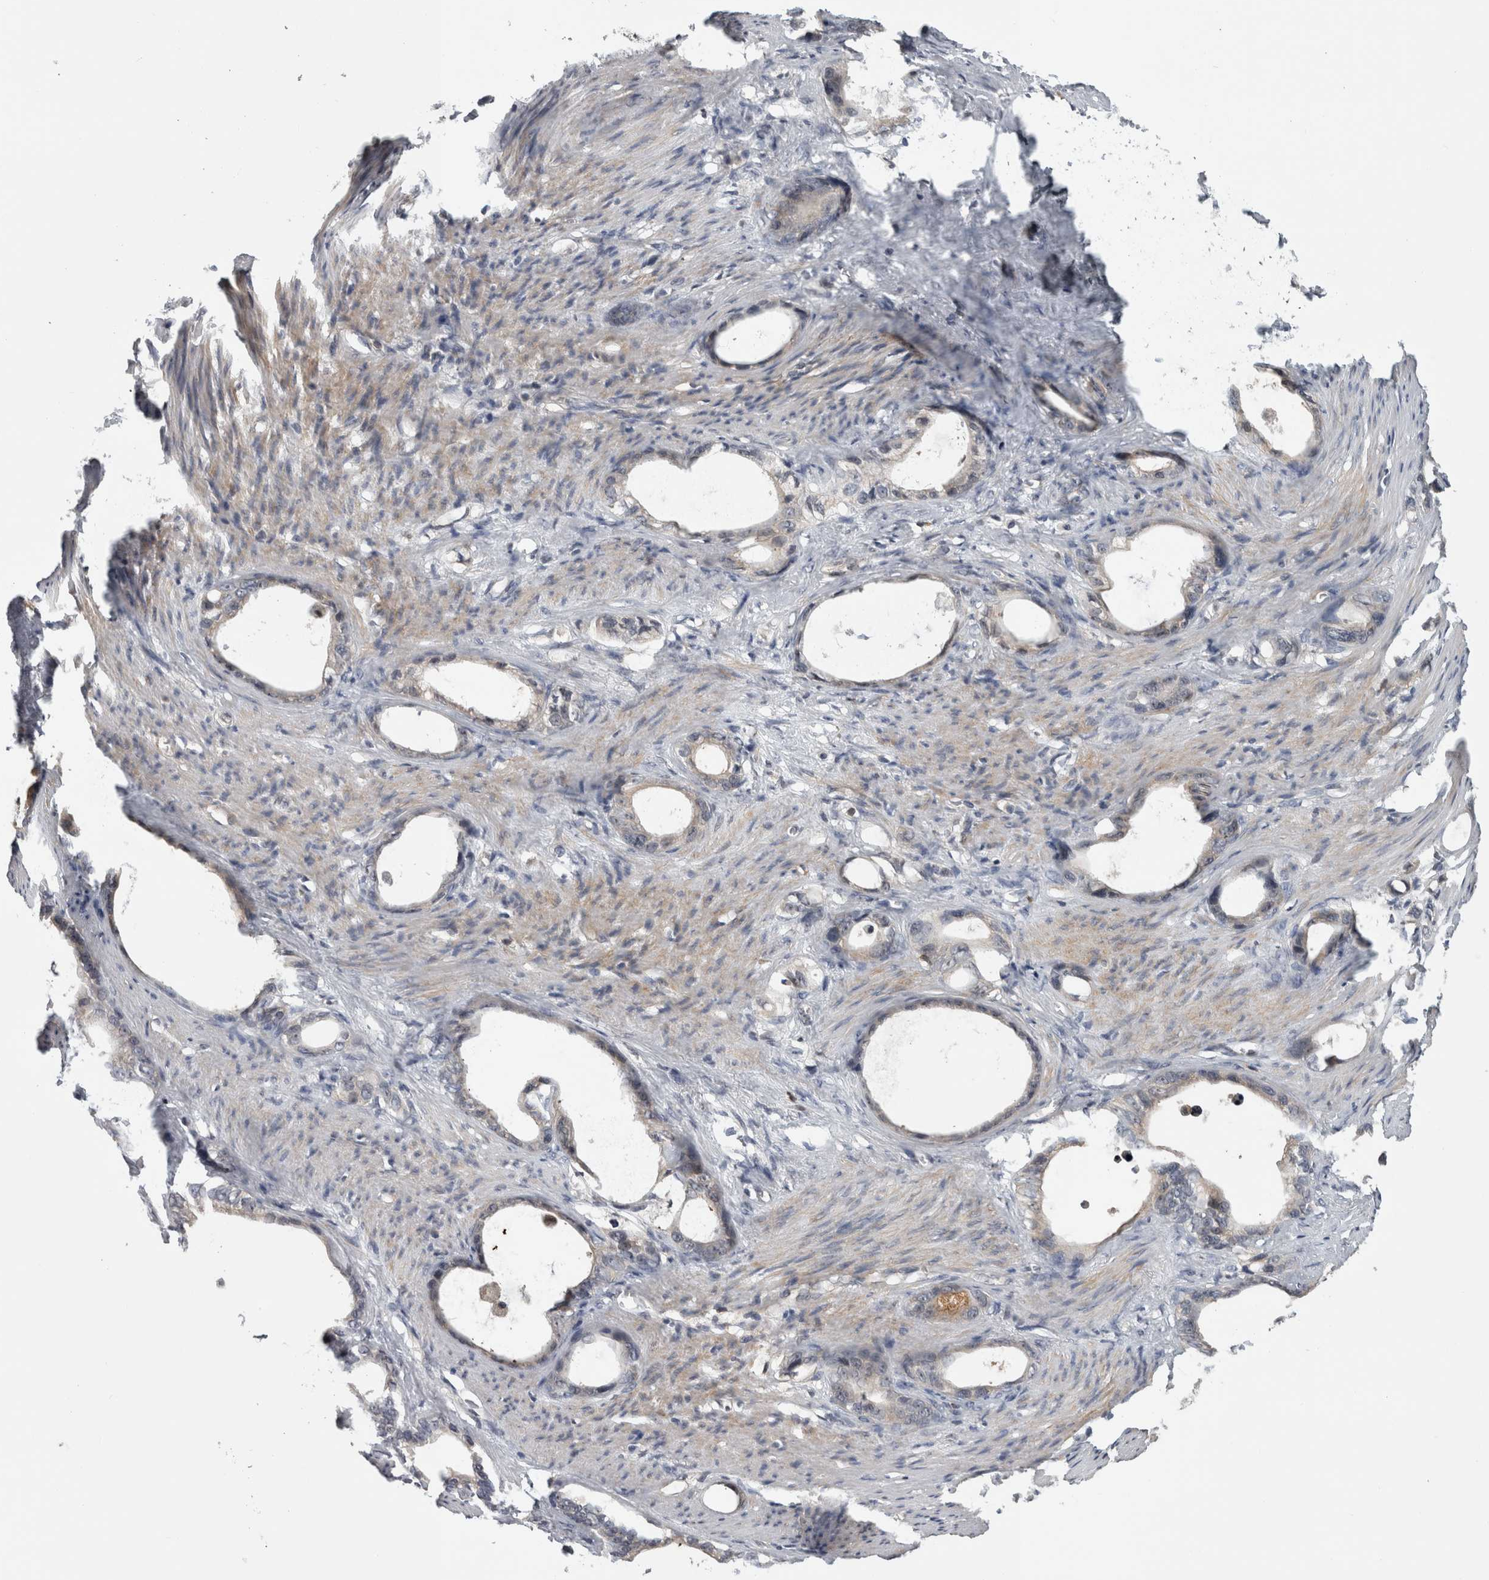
{"staining": {"intensity": "weak", "quantity": "<25%", "location": "nuclear"}, "tissue": "stomach cancer", "cell_type": "Tumor cells", "image_type": "cancer", "snomed": [{"axis": "morphology", "description": "Adenocarcinoma, NOS"}, {"axis": "topography", "description": "Stomach"}], "caption": "A micrograph of adenocarcinoma (stomach) stained for a protein displays no brown staining in tumor cells.", "gene": "TDRD7", "patient": {"sex": "female", "age": 75}}